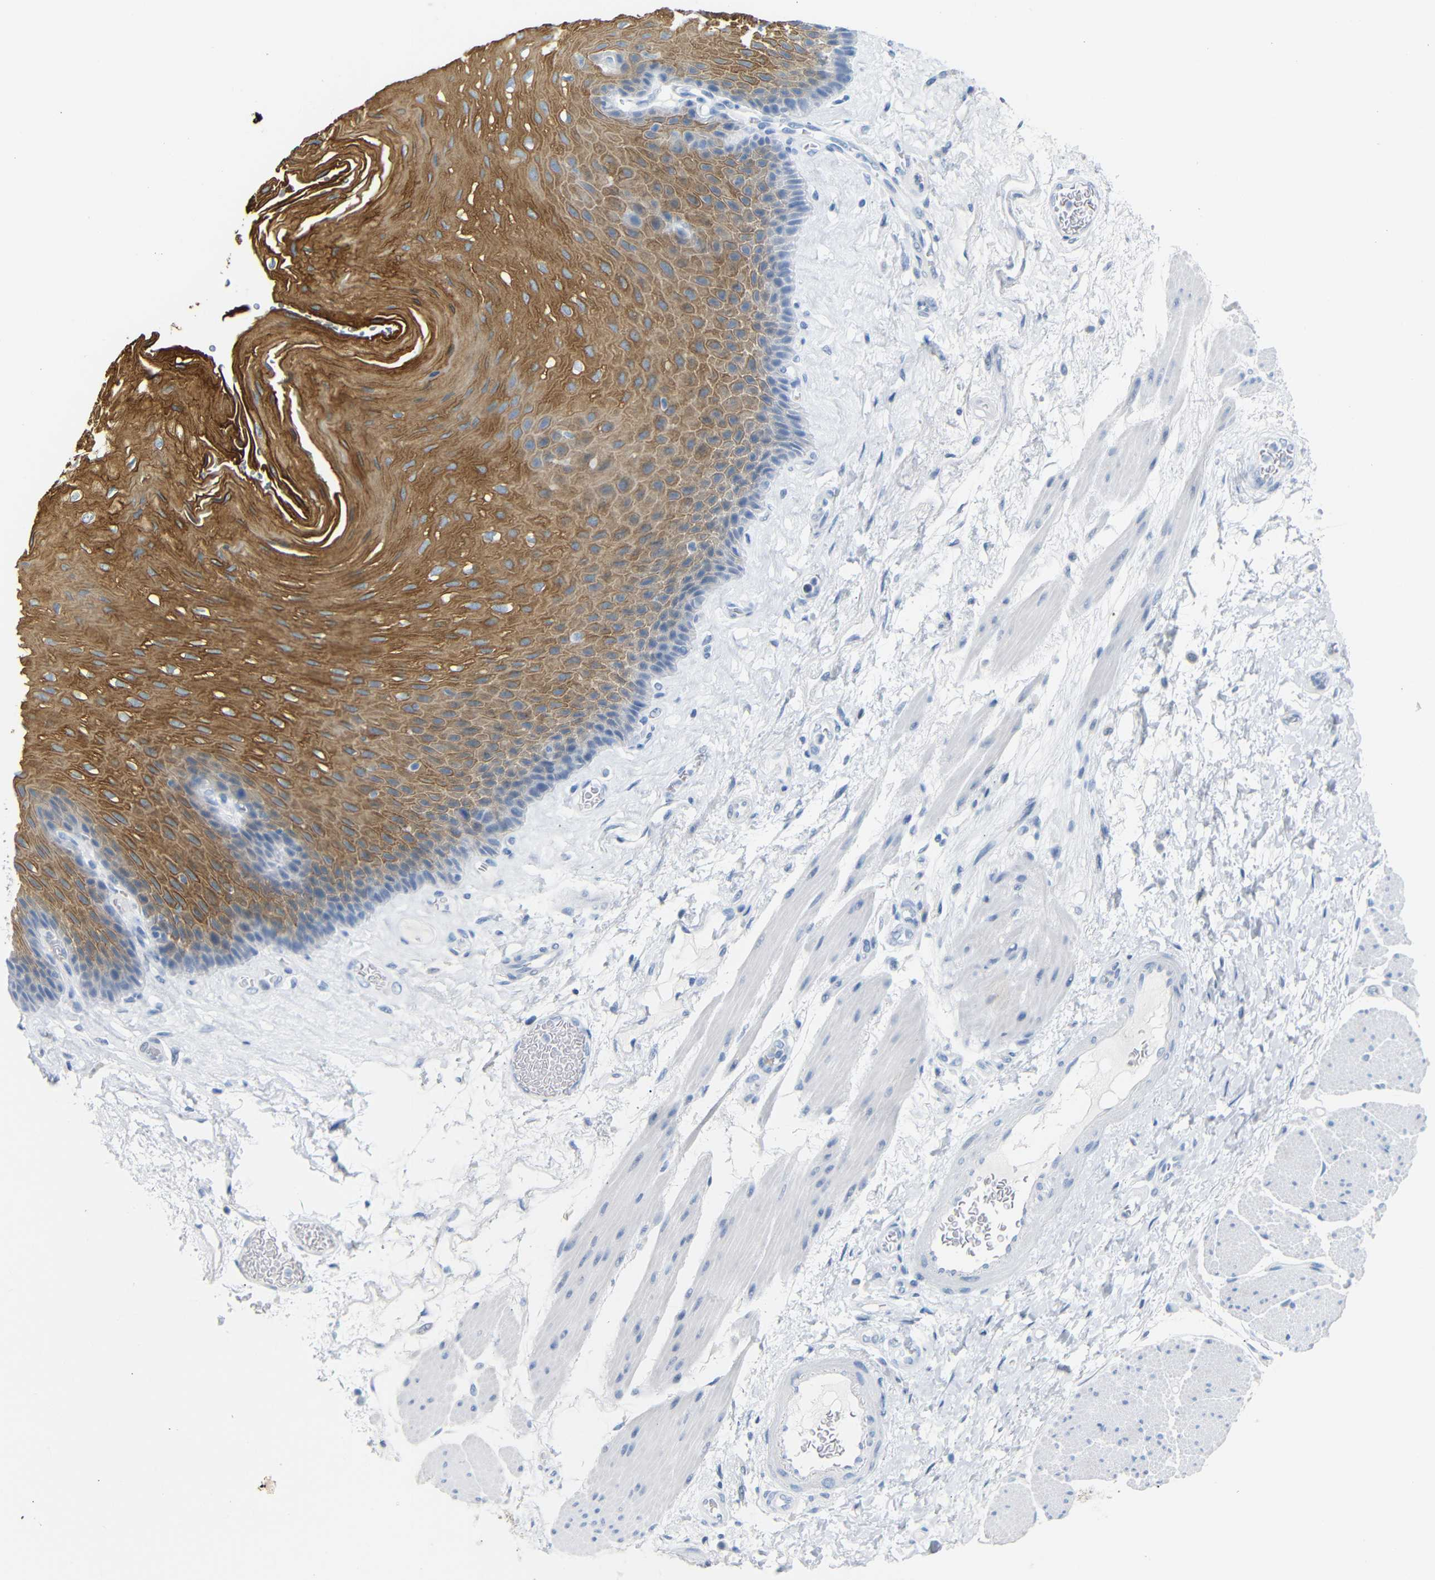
{"staining": {"intensity": "strong", "quantity": ">75%", "location": "cytoplasmic/membranous"}, "tissue": "esophagus", "cell_type": "Squamous epithelial cells", "image_type": "normal", "snomed": [{"axis": "morphology", "description": "Normal tissue, NOS"}, {"axis": "topography", "description": "Esophagus"}], "caption": "Immunohistochemical staining of benign human esophagus reveals strong cytoplasmic/membranous protein staining in approximately >75% of squamous epithelial cells.", "gene": "DYNAP", "patient": {"sex": "female", "age": 72}}